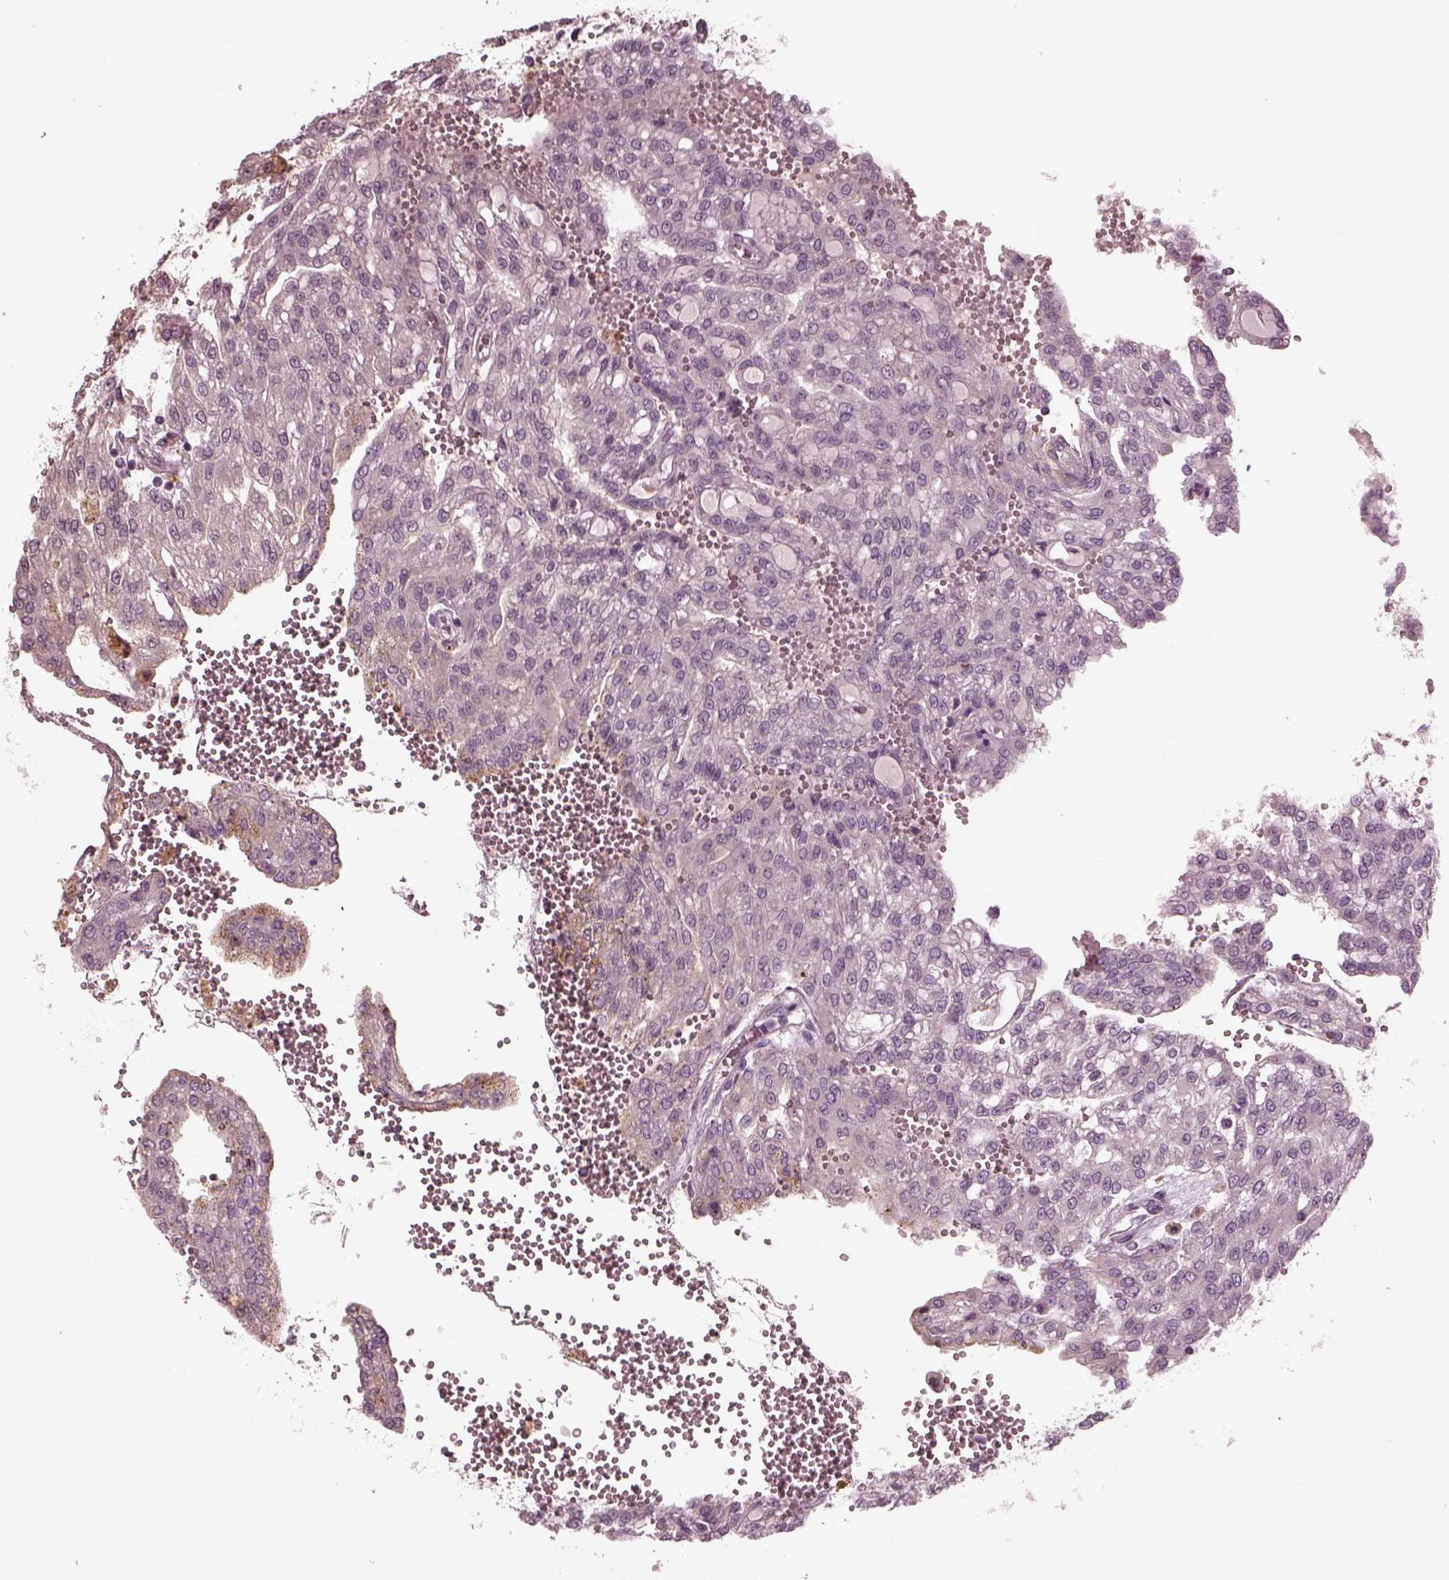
{"staining": {"intensity": "negative", "quantity": "none", "location": "none"}, "tissue": "renal cancer", "cell_type": "Tumor cells", "image_type": "cancer", "snomed": [{"axis": "morphology", "description": "Adenocarcinoma, NOS"}, {"axis": "topography", "description": "Kidney"}], "caption": "There is no significant positivity in tumor cells of adenocarcinoma (renal).", "gene": "PORCN", "patient": {"sex": "male", "age": 63}}